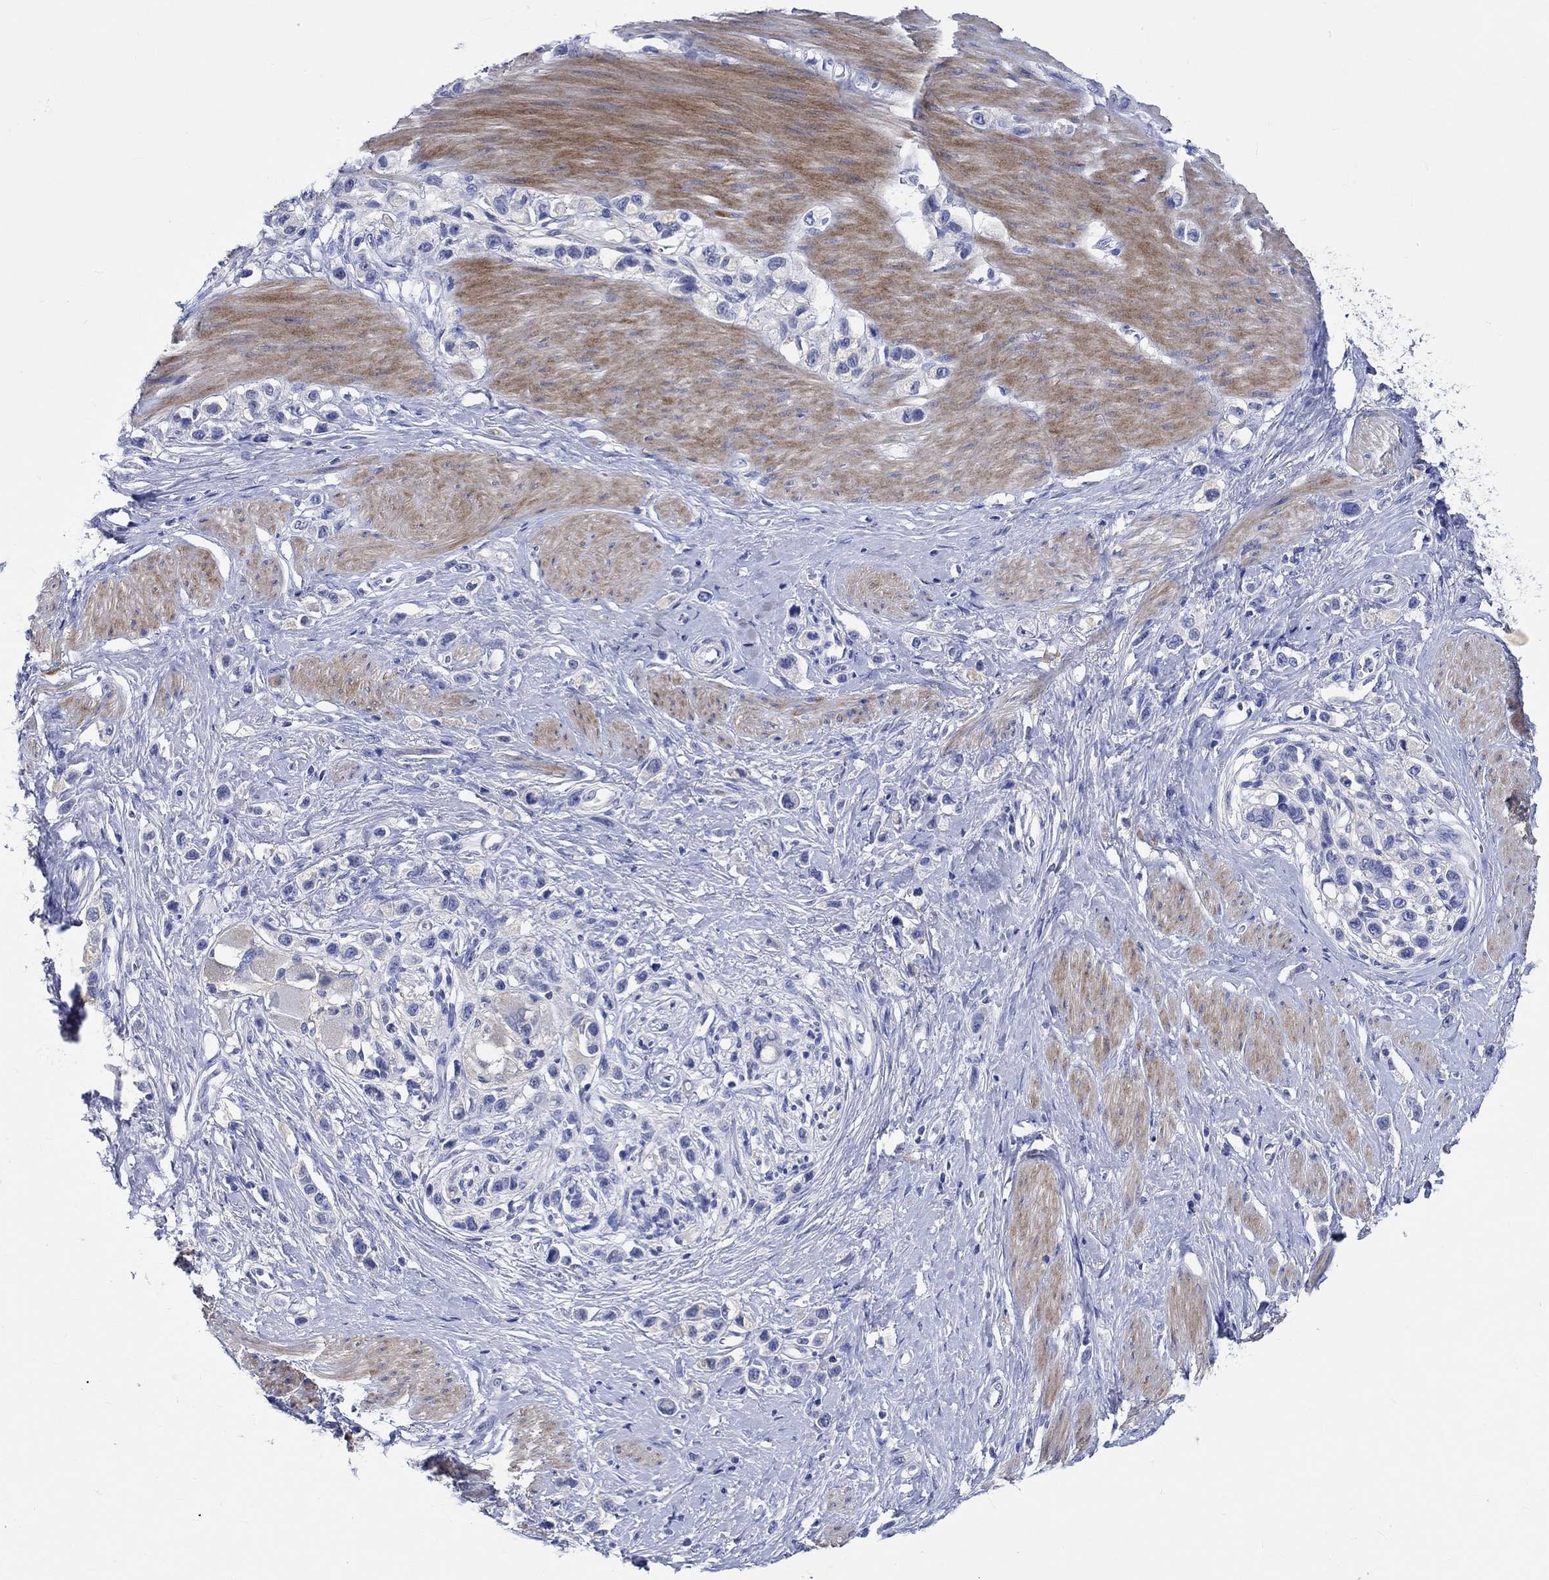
{"staining": {"intensity": "negative", "quantity": "none", "location": "none"}, "tissue": "stomach cancer", "cell_type": "Tumor cells", "image_type": "cancer", "snomed": [{"axis": "morphology", "description": "Normal tissue, NOS"}, {"axis": "morphology", "description": "Adenocarcinoma, NOS"}, {"axis": "morphology", "description": "Adenocarcinoma, High grade"}, {"axis": "topography", "description": "Stomach, upper"}, {"axis": "topography", "description": "Stomach"}], "caption": "The immunohistochemistry (IHC) photomicrograph has no significant staining in tumor cells of stomach cancer (high-grade adenocarcinoma) tissue.", "gene": "SHISA4", "patient": {"sex": "female", "age": 65}}